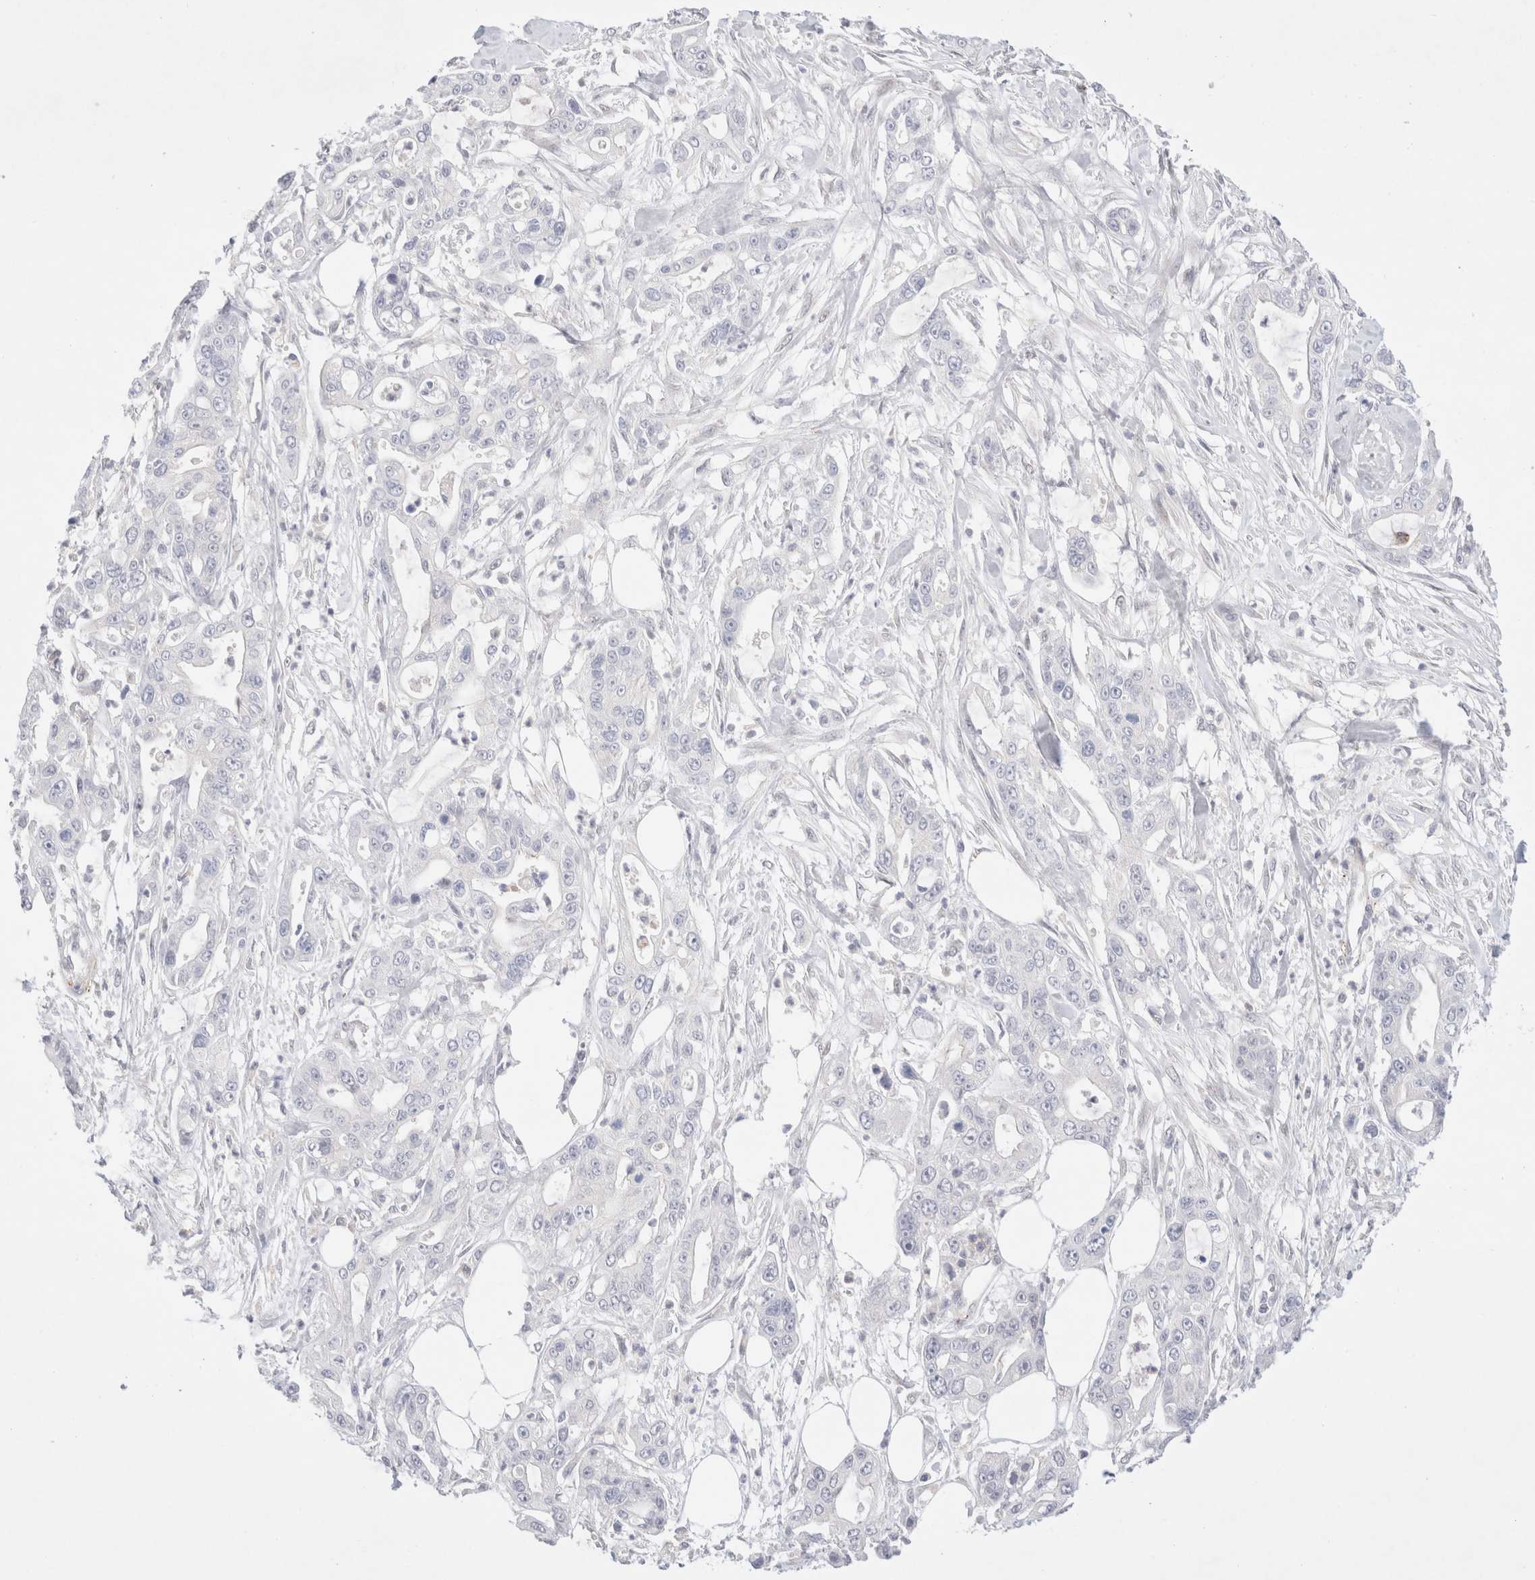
{"staining": {"intensity": "negative", "quantity": "none", "location": "none"}, "tissue": "pancreatic cancer", "cell_type": "Tumor cells", "image_type": "cancer", "snomed": [{"axis": "morphology", "description": "Adenocarcinoma, NOS"}, {"axis": "topography", "description": "Pancreas"}], "caption": "IHC photomicrograph of neoplastic tissue: human pancreatic cancer (adenocarcinoma) stained with DAB shows no significant protein staining in tumor cells.", "gene": "SPATA20", "patient": {"sex": "male", "age": 68}}